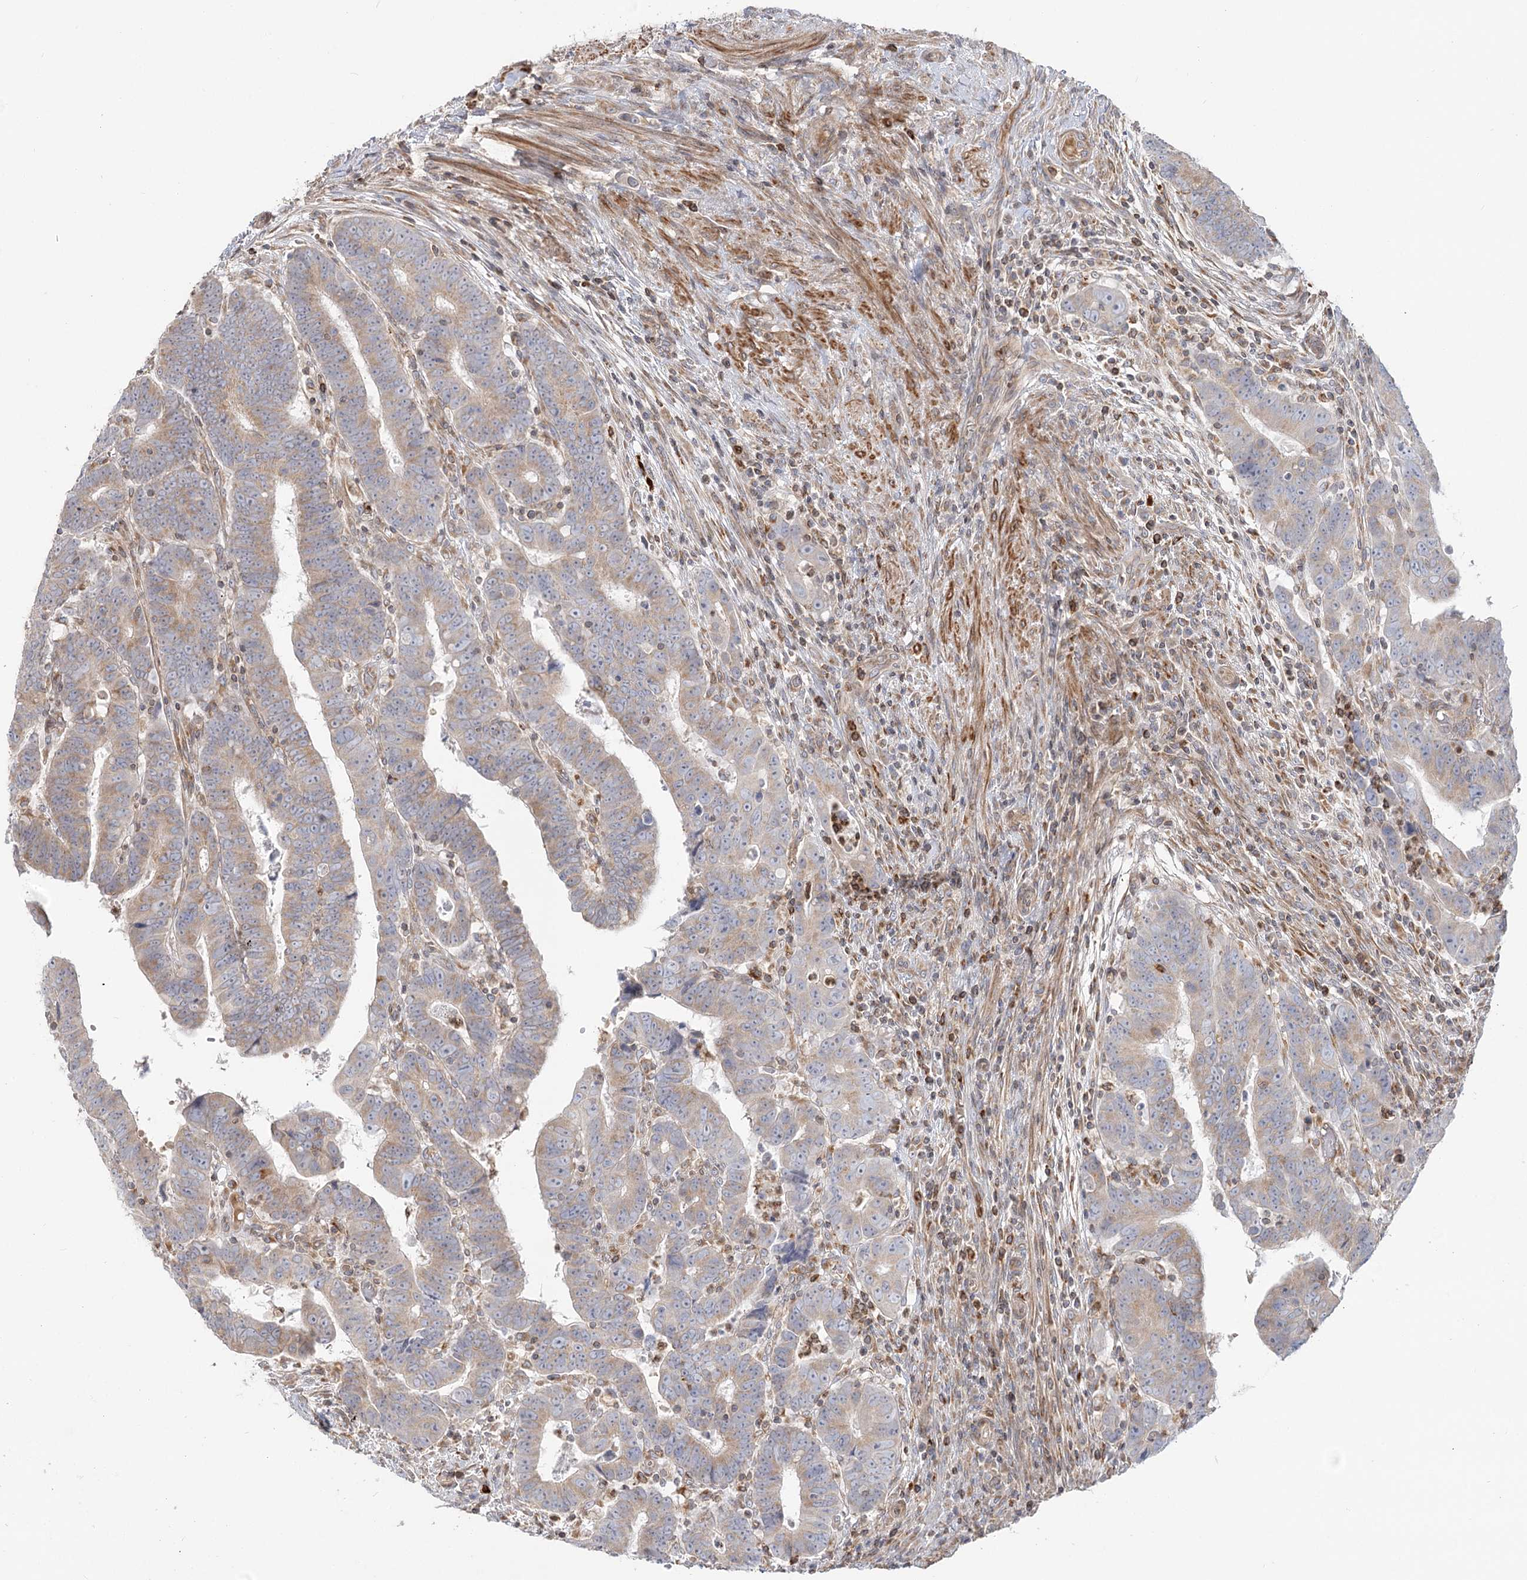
{"staining": {"intensity": "weak", "quantity": "25%-75%", "location": "cytoplasmic/membranous"}, "tissue": "colorectal cancer", "cell_type": "Tumor cells", "image_type": "cancer", "snomed": [{"axis": "morphology", "description": "Normal tissue, NOS"}, {"axis": "morphology", "description": "Adenocarcinoma, NOS"}, {"axis": "topography", "description": "Rectum"}], "caption": "Immunohistochemical staining of colorectal adenocarcinoma displays weak cytoplasmic/membranous protein expression in approximately 25%-75% of tumor cells.", "gene": "MTMR3", "patient": {"sex": "female", "age": 65}}